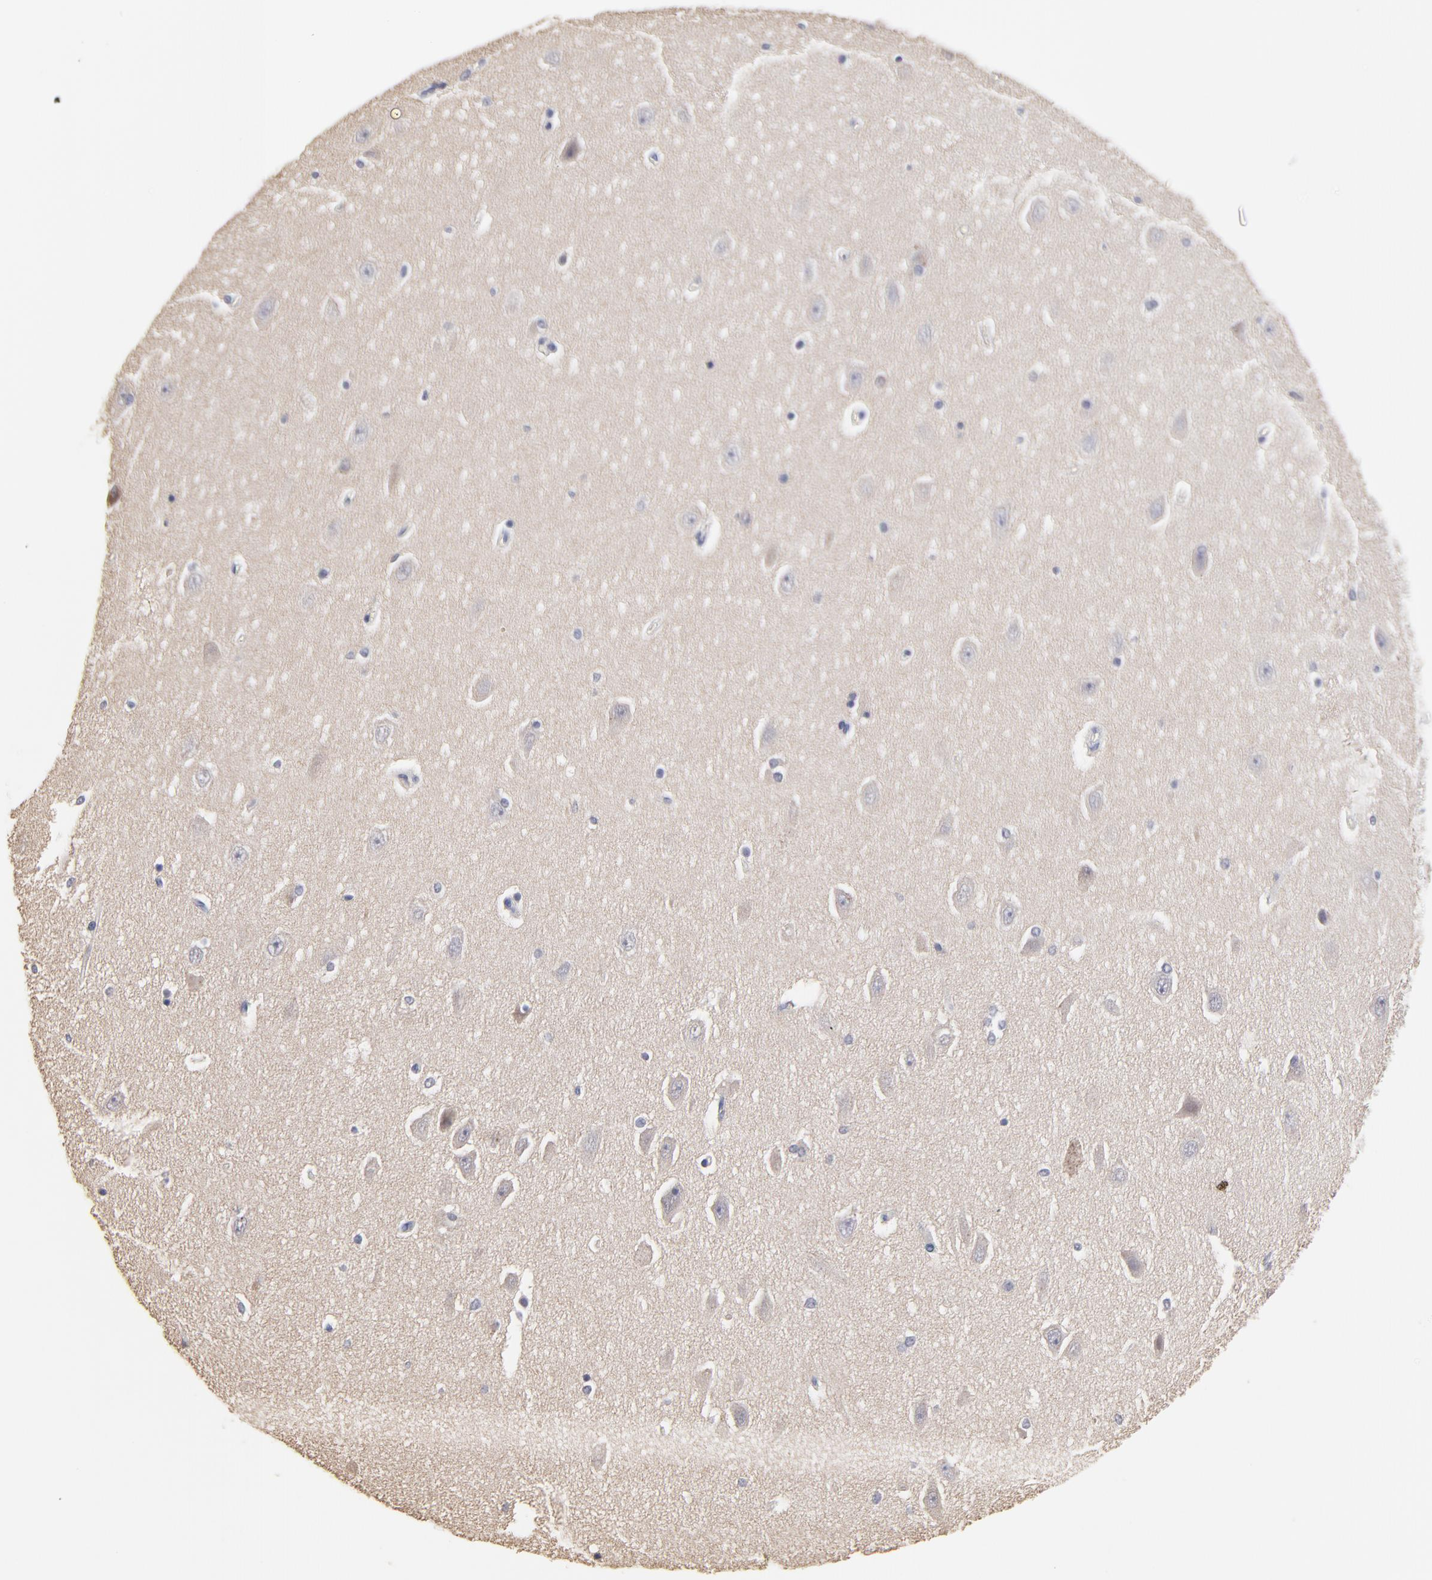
{"staining": {"intensity": "negative", "quantity": "none", "location": "none"}, "tissue": "hippocampus", "cell_type": "Glial cells", "image_type": "normal", "snomed": [{"axis": "morphology", "description": "Normal tissue, NOS"}, {"axis": "topography", "description": "Hippocampus"}], "caption": "Glial cells are negative for brown protein staining in normal hippocampus. The staining was performed using DAB to visualize the protein expression in brown, while the nuclei were stained in blue with hematoxylin (Magnification: 20x).", "gene": "DUSP9", "patient": {"sex": "female", "age": 54}}